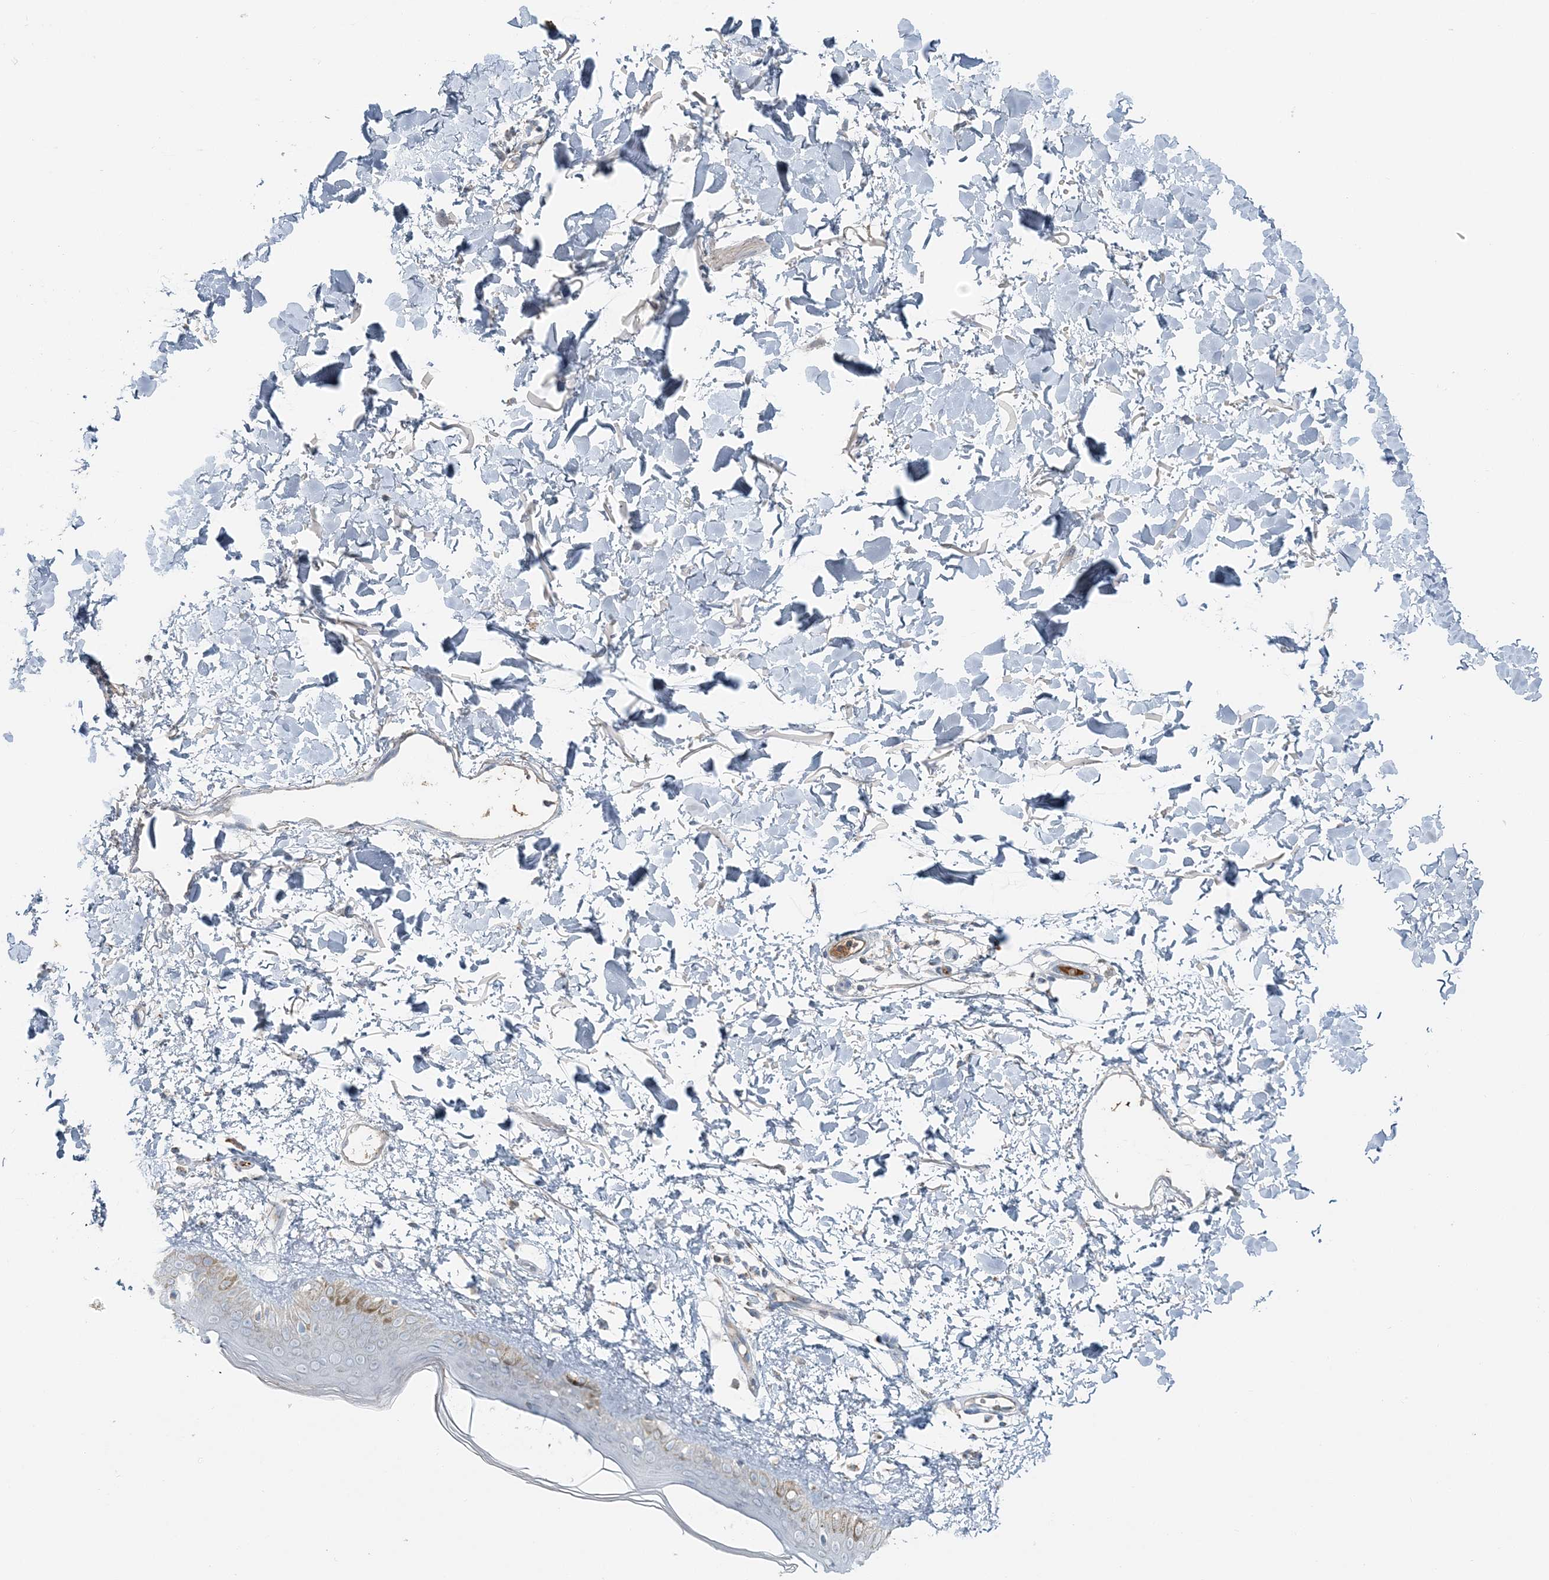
{"staining": {"intensity": "negative", "quantity": "none", "location": "none"}, "tissue": "skin", "cell_type": "Fibroblasts", "image_type": "normal", "snomed": [{"axis": "morphology", "description": "Normal tissue, NOS"}, {"axis": "topography", "description": "Skin"}], "caption": "Immunohistochemistry histopathology image of unremarkable skin: skin stained with DAB displays no significant protein staining in fibroblasts. (DAB immunohistochemistry, high magnification).", "gene": "SLC22A16", "patient": {"sex": "female", "age": 58}}